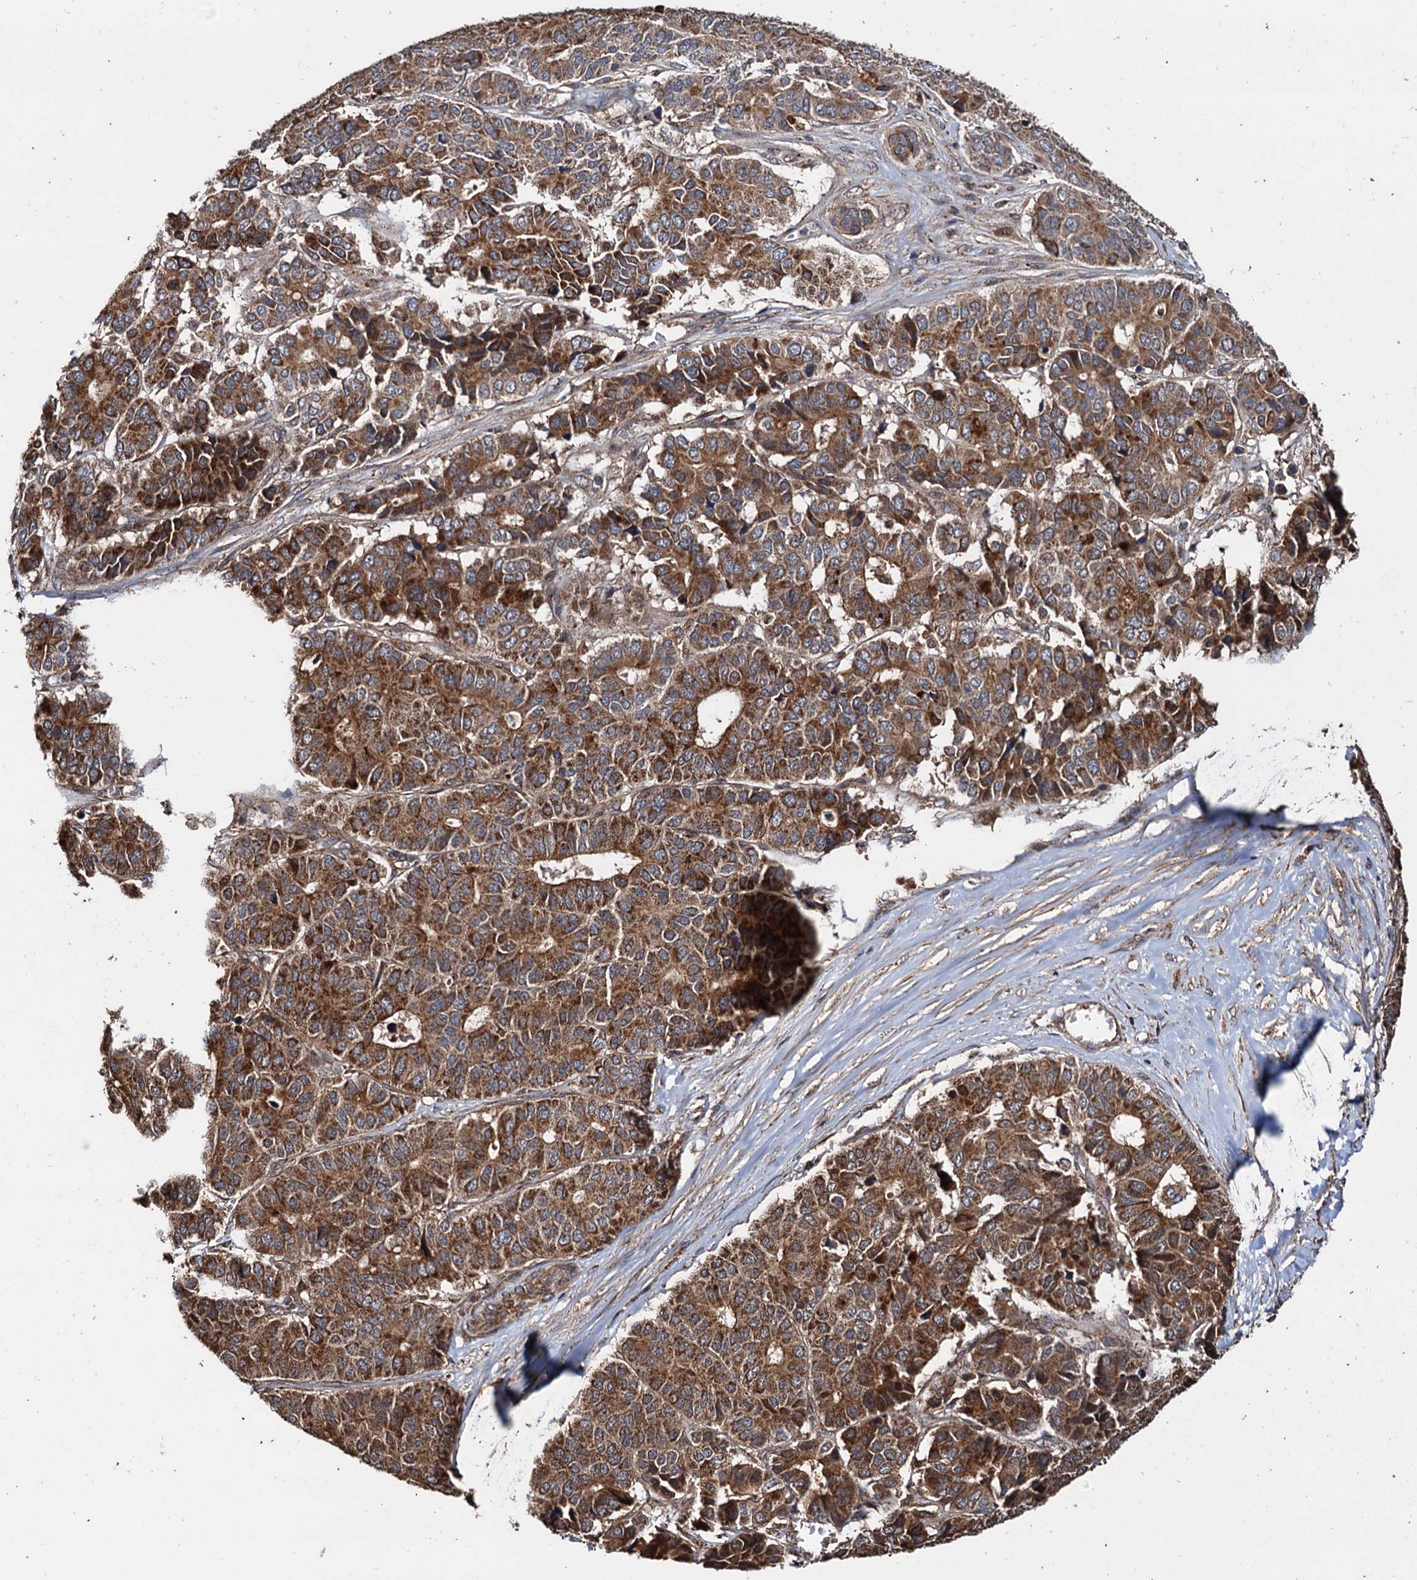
{"staining": {"intensity": "strong", "quantity": ">75%", "location": "cytoplasmic/membranous"}, "tissue": "pancreatic cancer", "cell_type": "Tumor cells", "image_type": "cancer", "snomed": [{"axis": "morphology", "description": "Adenocarcinoma, NOS"}, {"axis": "topography", "description": "Pancreas"}], "caption": "Strong cytoplasmic/membranous protein positivity is appreciated in approximately >75% of tumor cells in pancreatic cancer (adenocarcinoma). Nuclei are stained in blue.", "gene": "MRPL42", "patient": {"sex": "male", "age": 50}}